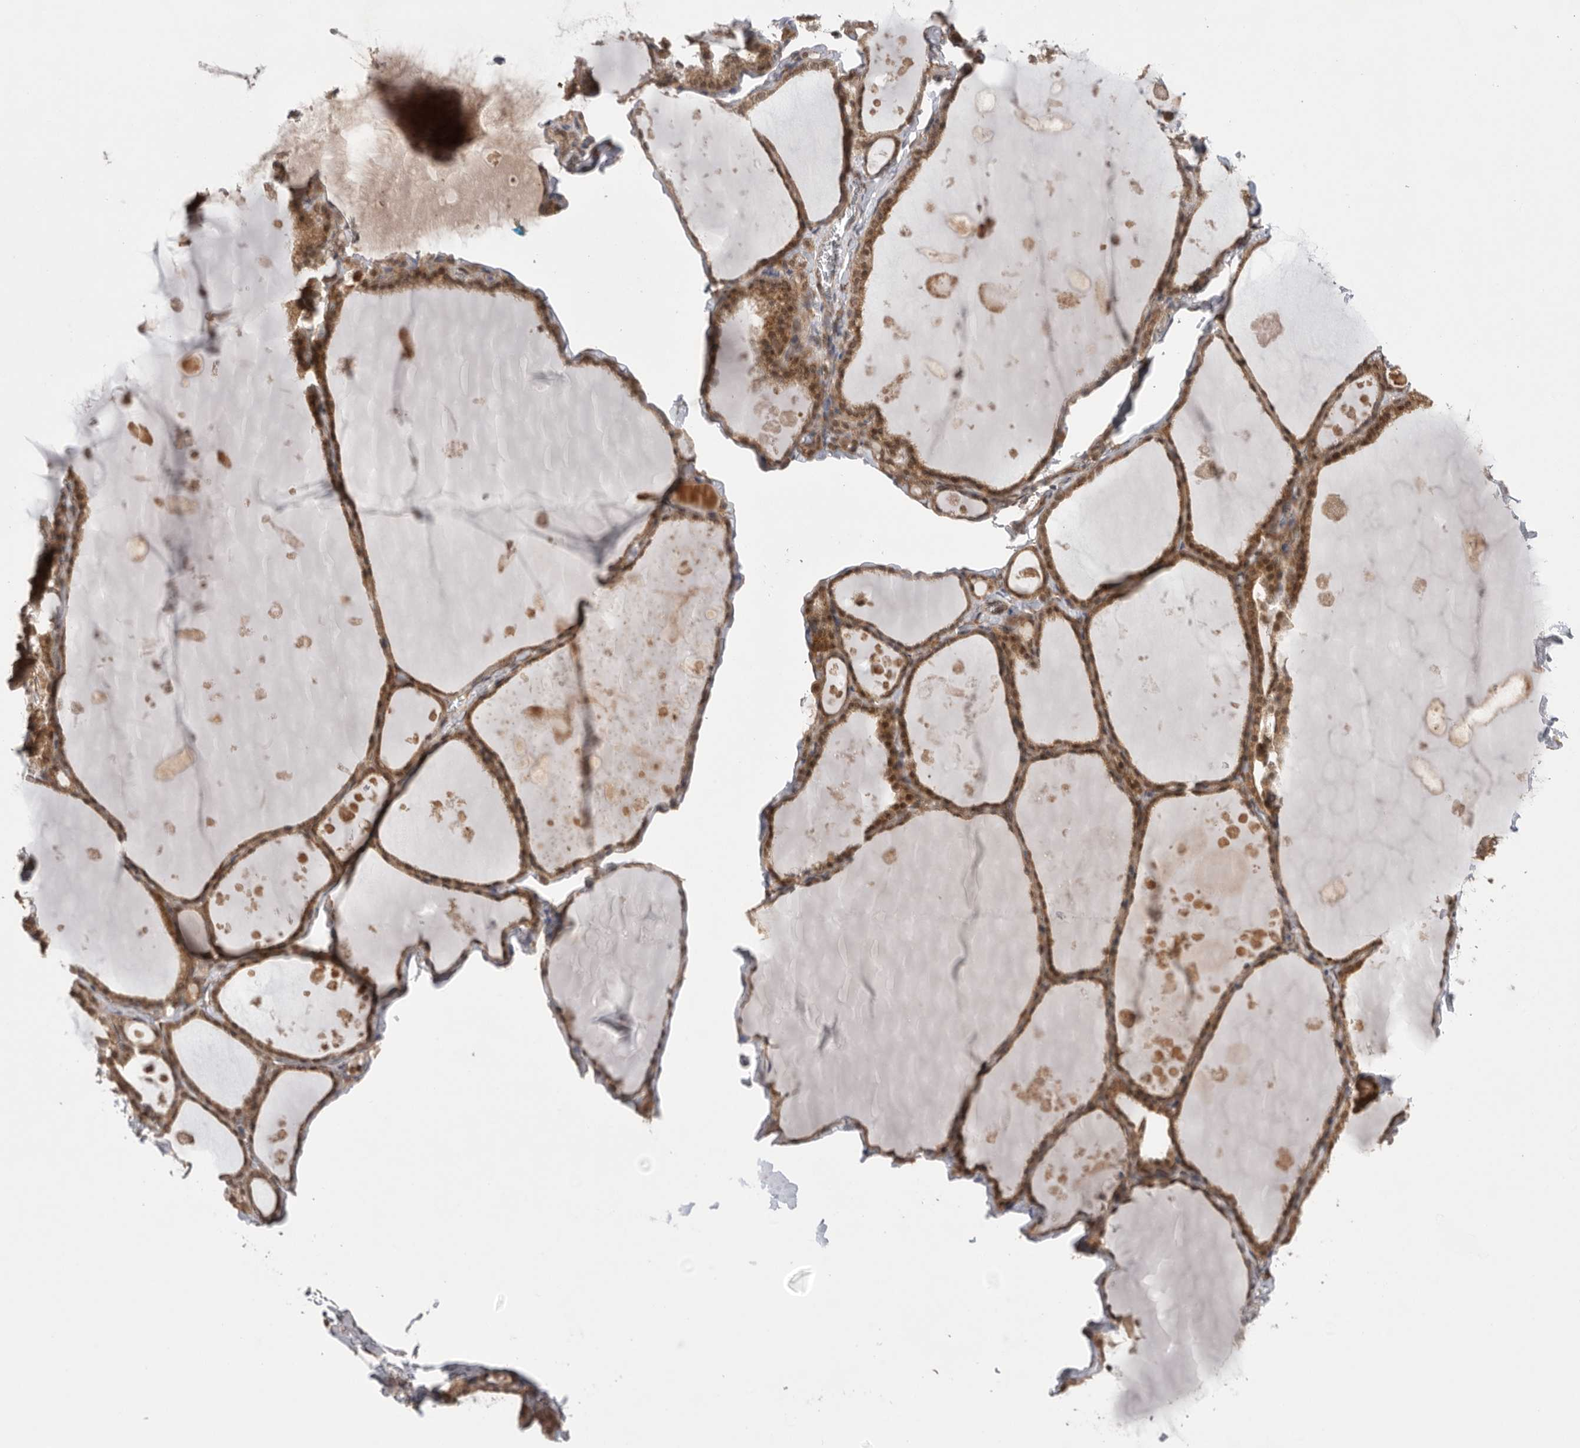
{"staining": {"intensity": "moderate", "quantity": ">75%", "location": "cytoplasmic/membranous"}, "tissue": "thyroid gland", "cell_type": "Glandular cells", "image_type": "normal", "snomed": [{"axis": "morphology", "description": "Normal tissue, NOS"}, {"axis": "topography", "description": "Thyroid gland"}], "caption": "Protein expression by immunohistochemistry demonstrates moderate cytoplasmic/membranous positivity in approximately >75% of glandular cells in normal thyroid gland. (IHC, brightfield microscopy, high magnification).", "gene": "VPS50", "patient": {"sex": "male", "age": 56}}